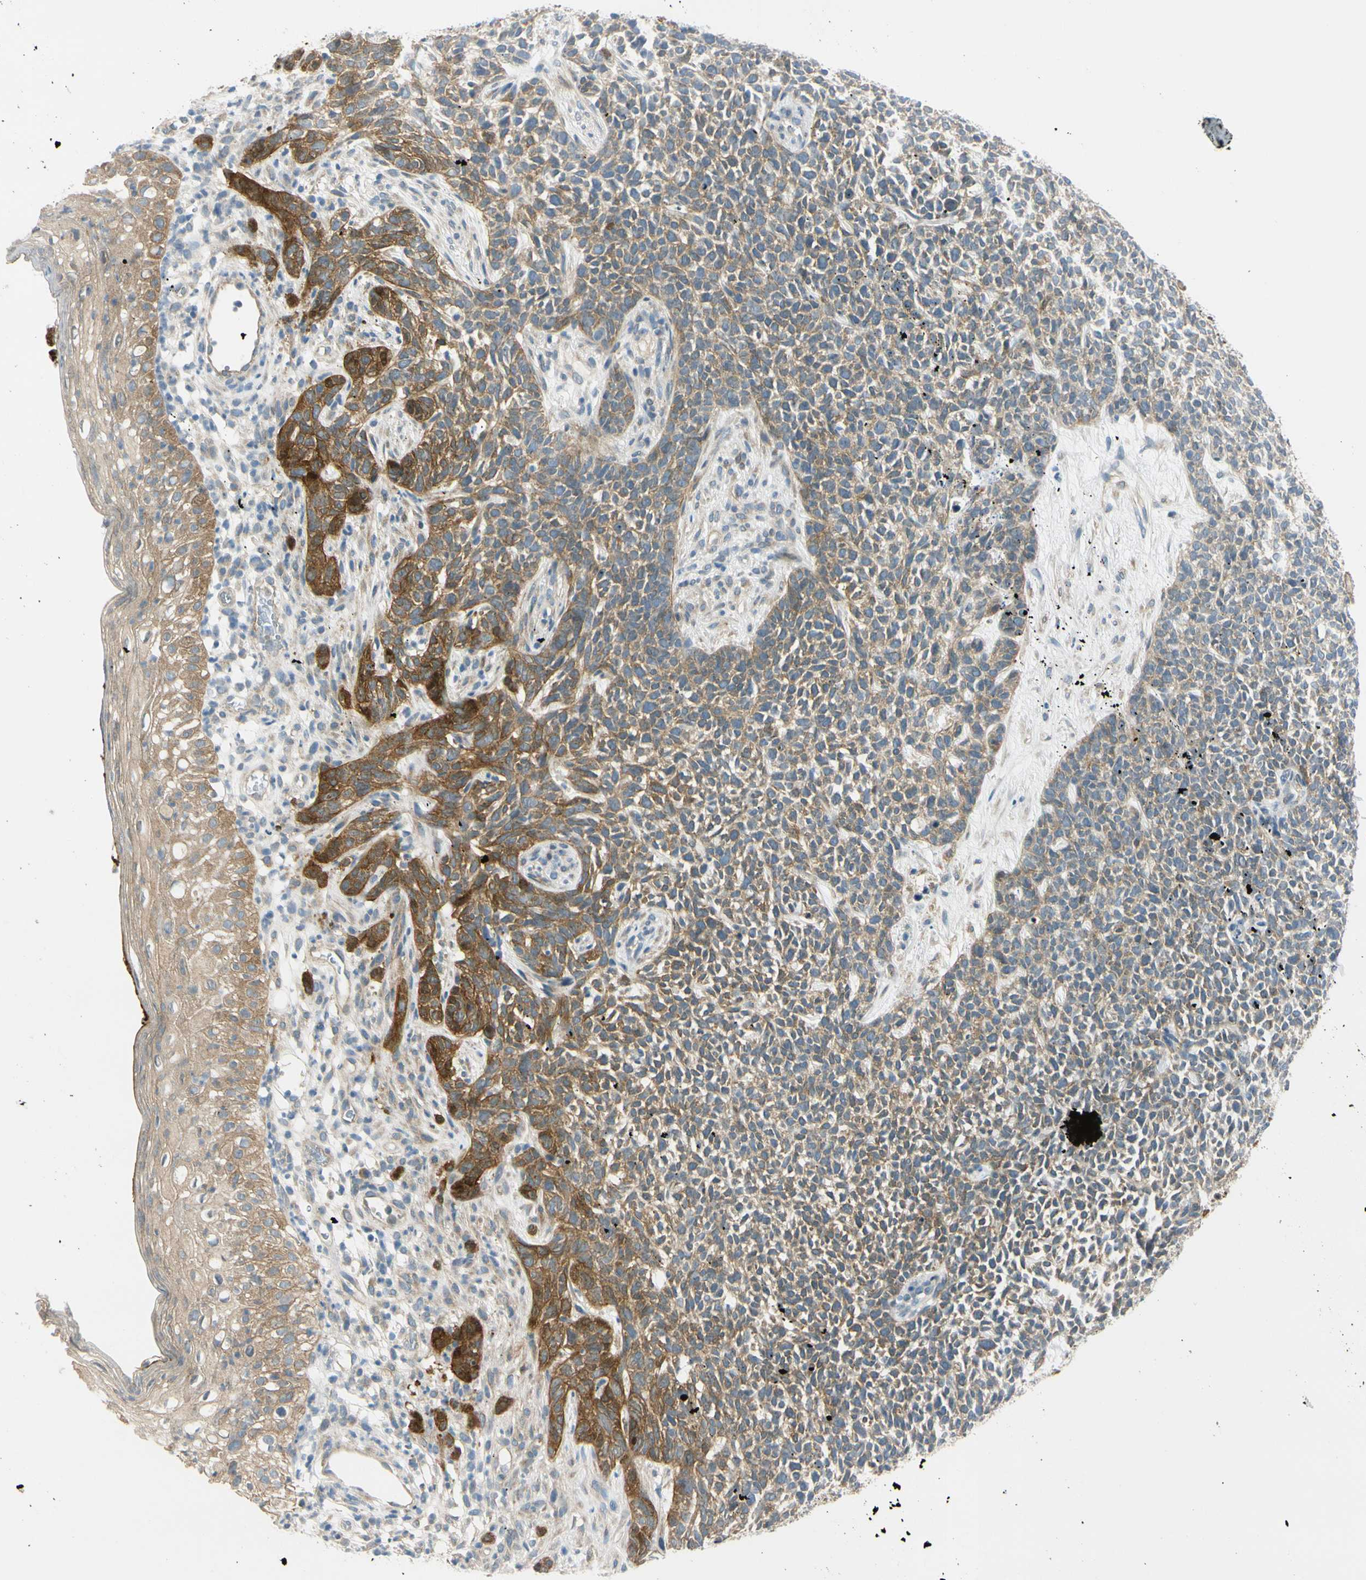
{"staining": {"intensity": "moderate", "quantity": "<25%", "location": "cytoplasmic/membranous"}, "tissue": "skin cancer", "cell_type": "Tumor cells", "image_type": "cancer", "snomed": [{"axis": "morphology", "description": "Basal cell carcinoma"}, {"axis": "topography", "description": "Skin"}], "caption": "Immunohistochemical staining of basal cell carcinoma (skin) shows low levels of moderate cytoplasmic/membranous staining in approximately <25% of tumor cells. (DAB = brown stain, brightfield microscopy at high magnification).", "gene": "FHL2", "patient": {"sex": "female", "age": 84}}